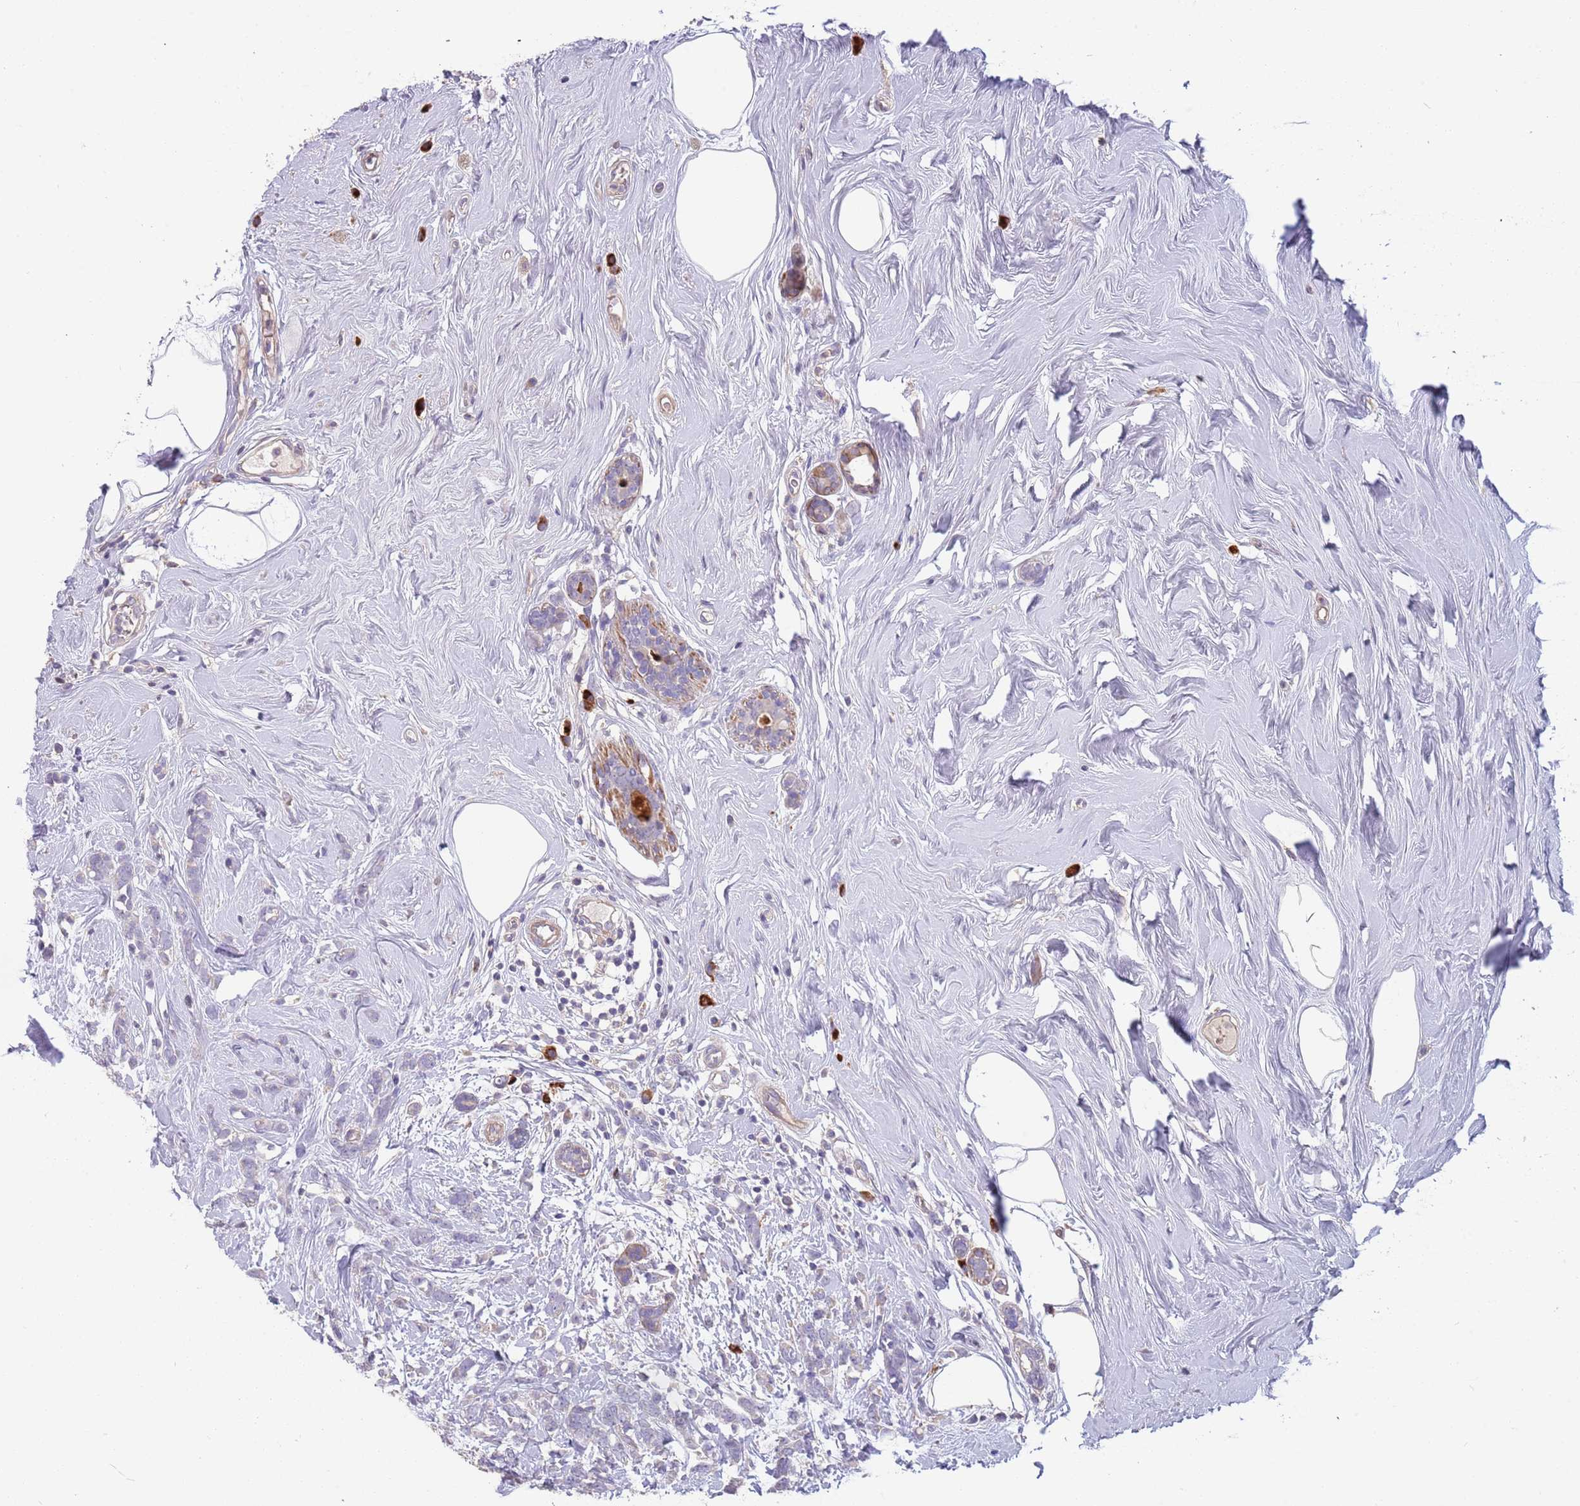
{"staining": {"intensity": "negative", "quantity": "none", "location": "none"}, "tissue": "breast cancer", "cell_type": "Tumor cells", "image_type": "cancer", "snomed": [{"axis": "morphology", "description": "Lobular carcinoma"}, {"axis": "topography", "description": "Breast"}], "caption": "Histopathology image shows no protein expression in tumor cells of breast cancer (lobular carcinoma) tissue.", "gene": "SUSD1", "patient": {"sex": "female", "age": 58}}